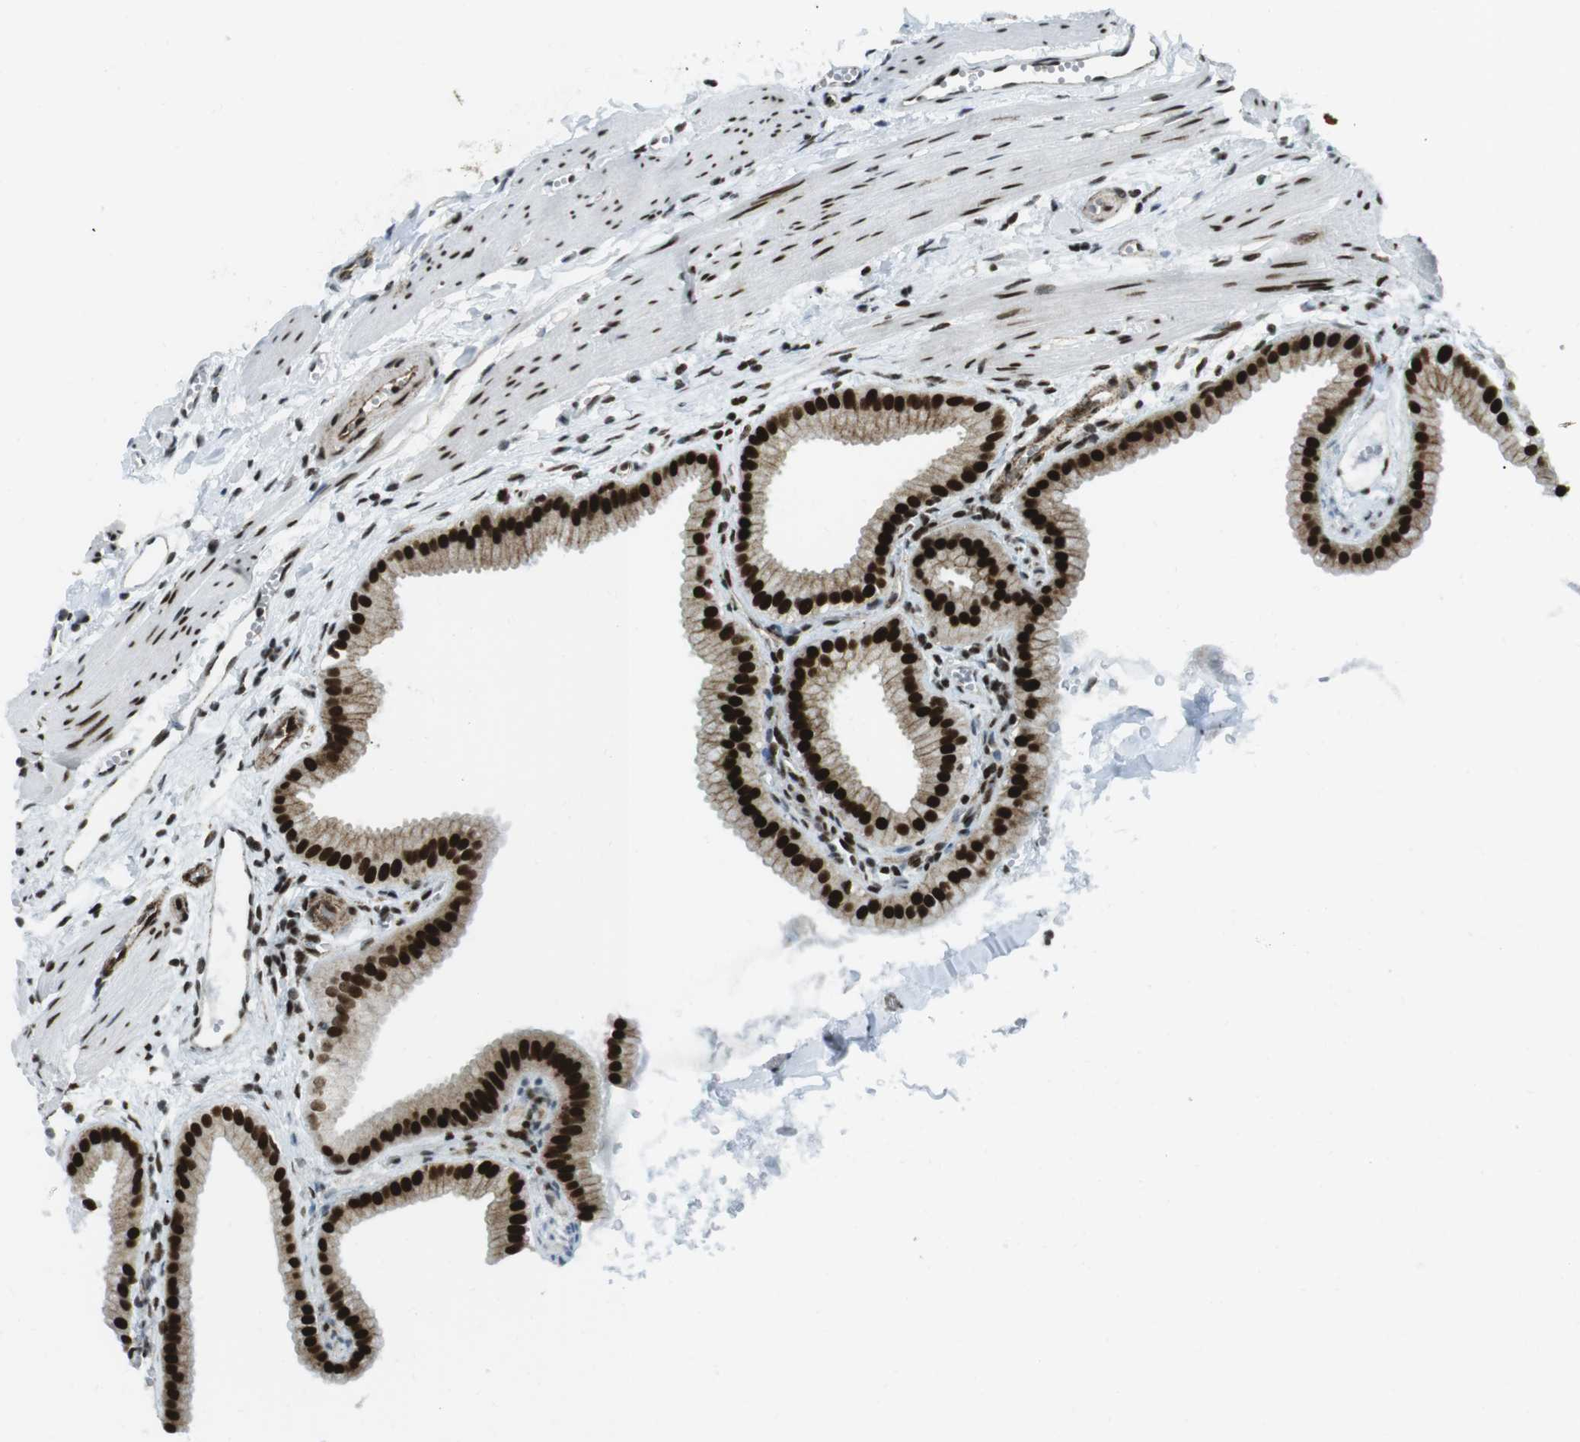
{"staining": {"intensity": "strong", "quantity": ">75%", "location": "nuclear"}, "tissue": "gallbladder", "cell_type": "Glandular cells", "image_type": "normal", "snomed": [{"axis": "morphology", "description": "Normal tissue, NOS"}, {"axis": "topography", "description": "Gallbladder"}], "caption": "Gallbladder stained with a brown dye reveals strong nuclear positive staining in approximately >75% of glandular cells.", "gene": "ARID1A", "patient": {"sex": "female", "age": 64}}